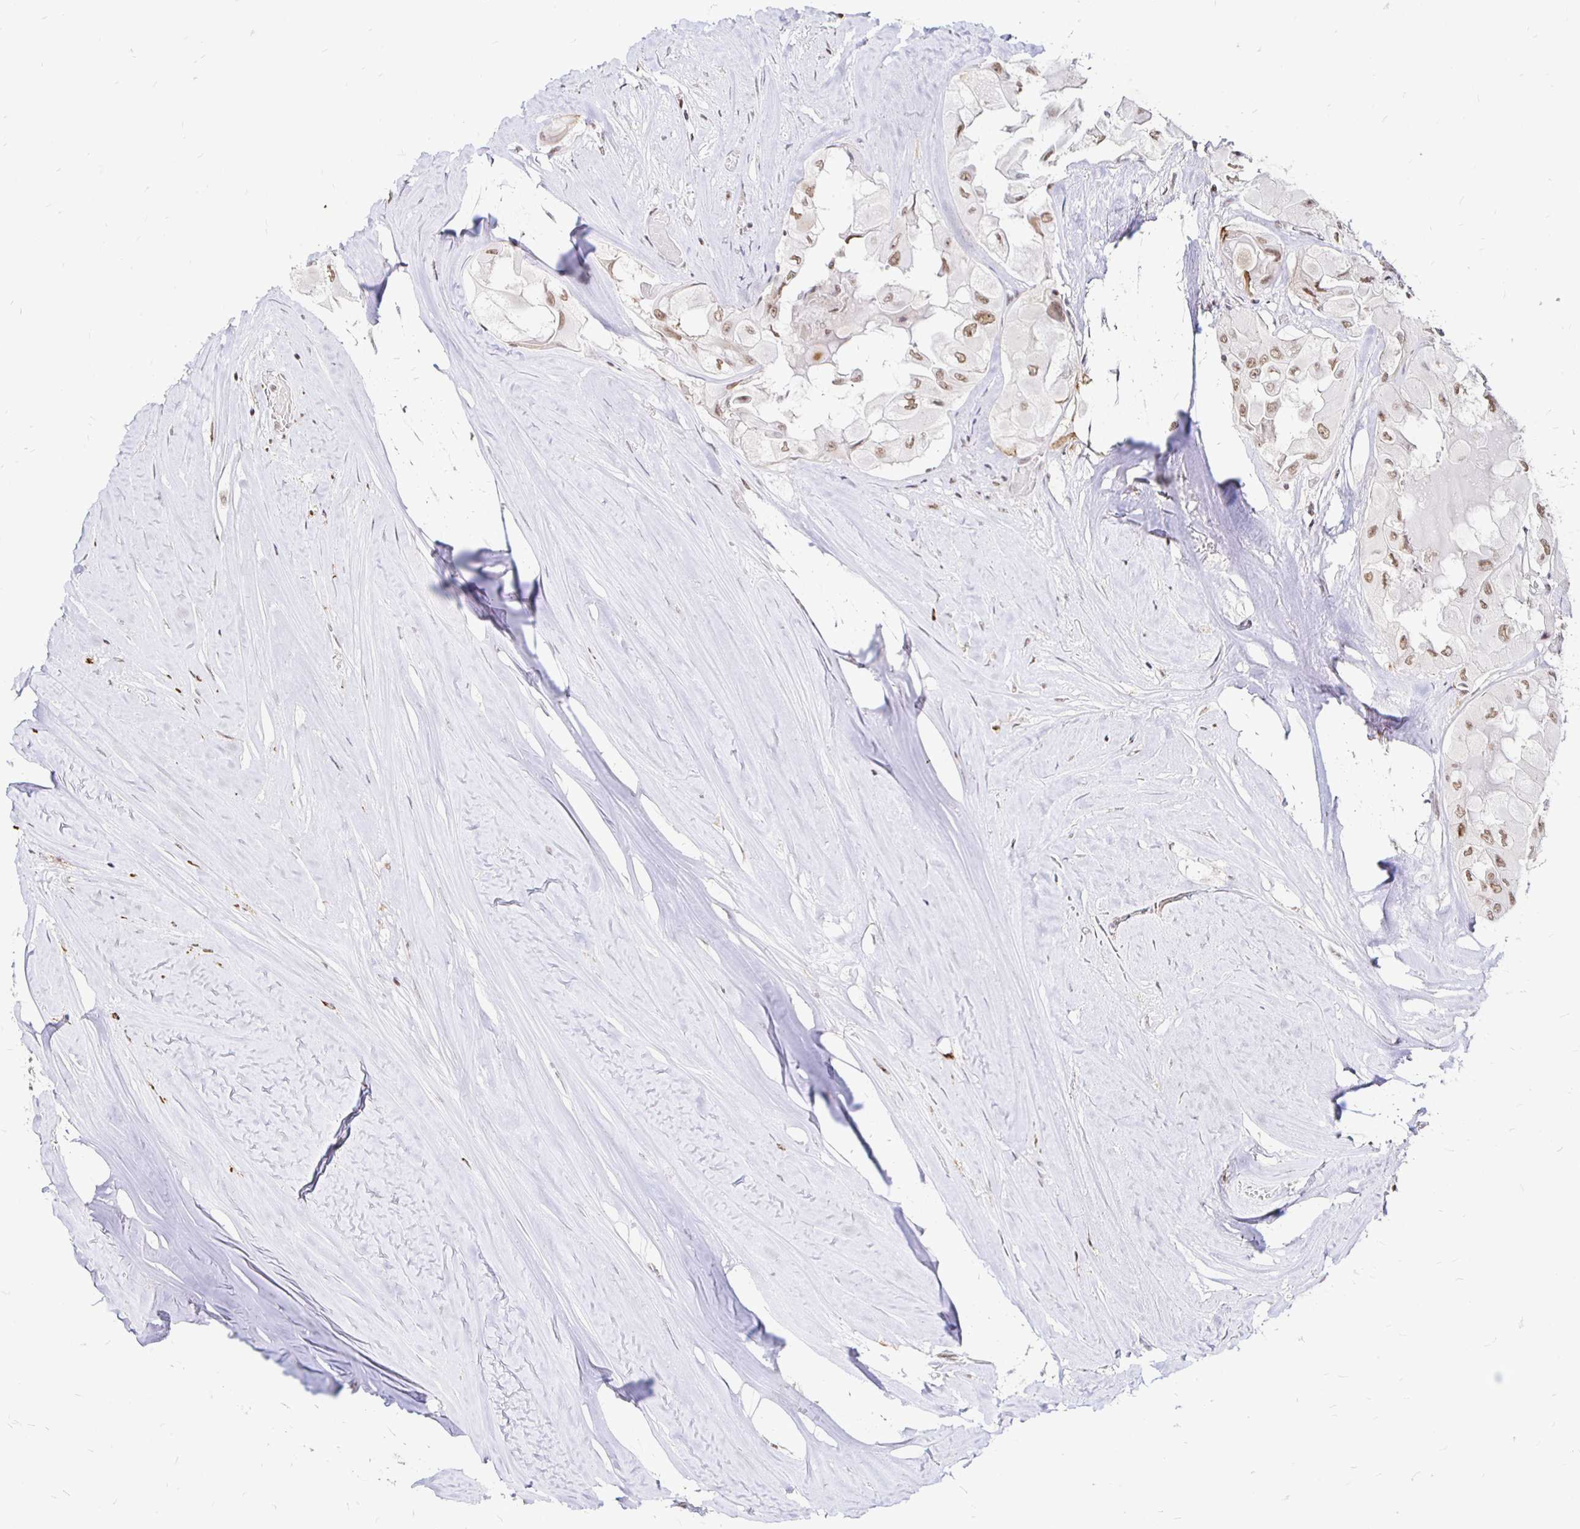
{"staining": {"intensity": "weak", "quantity": ">75%", "location": "nuclear"}, "tissue": "thyroid cancer", "cell_type": "Tumor cells", "image_type": "cancer", "snomed": [{"axis": "morphology", "description": "Normal tissue, NOS"}, {"axis": "morphology", "description": "Papillary adenocarcinoma, NOS"}, {"axis": "topography", "description": "Thyroid gland"}], "caption": "Thyroid papillary adenocarcinoma stained with immunohistochemistry shows weak nuclear expression in about >75% of tumor cells. (DAB IHC, brown staining for protein, blue staining for nuclei).", "gene": "SIN3A", "patient": {"sex": "female", "age": 59}}